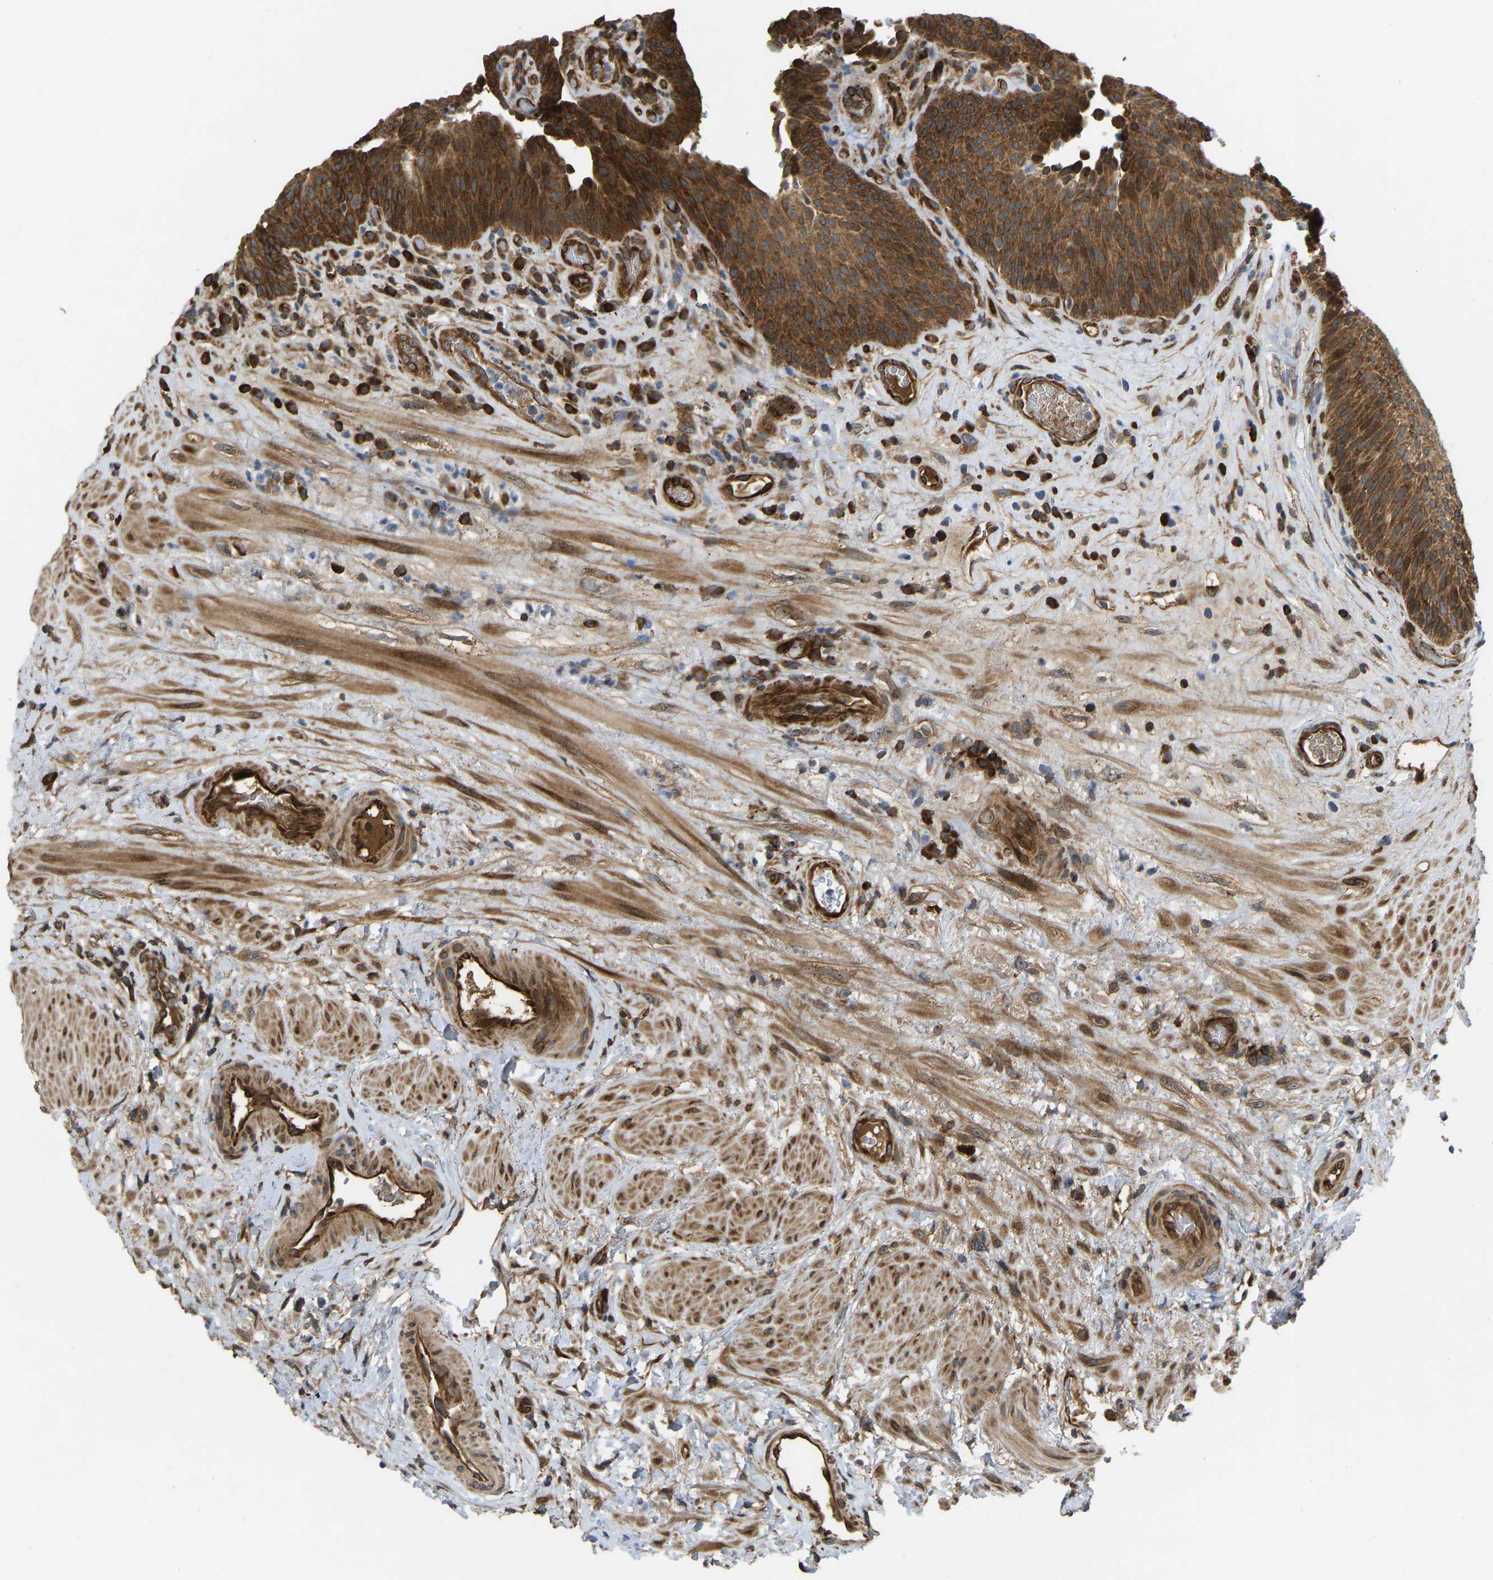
{"staining": {"intensity": "strong", "quantity": ">75%", "location": "cytoplasmic/membranous"}, "tissue": "urothelial cancer", "cell_type": "Tumor cells", "image_type": "cancer", "snomed": [{"axis": "morphology", "description": "Urothelial carcinoma, Low grade"}, {"axis": "topography", "description": "Urinary bladder"}], "caption": "IHC of human low-grade urothelial carcinoma reveals high levels of strong cytoplasmic/membranous positivity in approximately >75% of tumor cells.", "gene": "RASGRF2", "patient": {"sex": "female", "age": 75}}